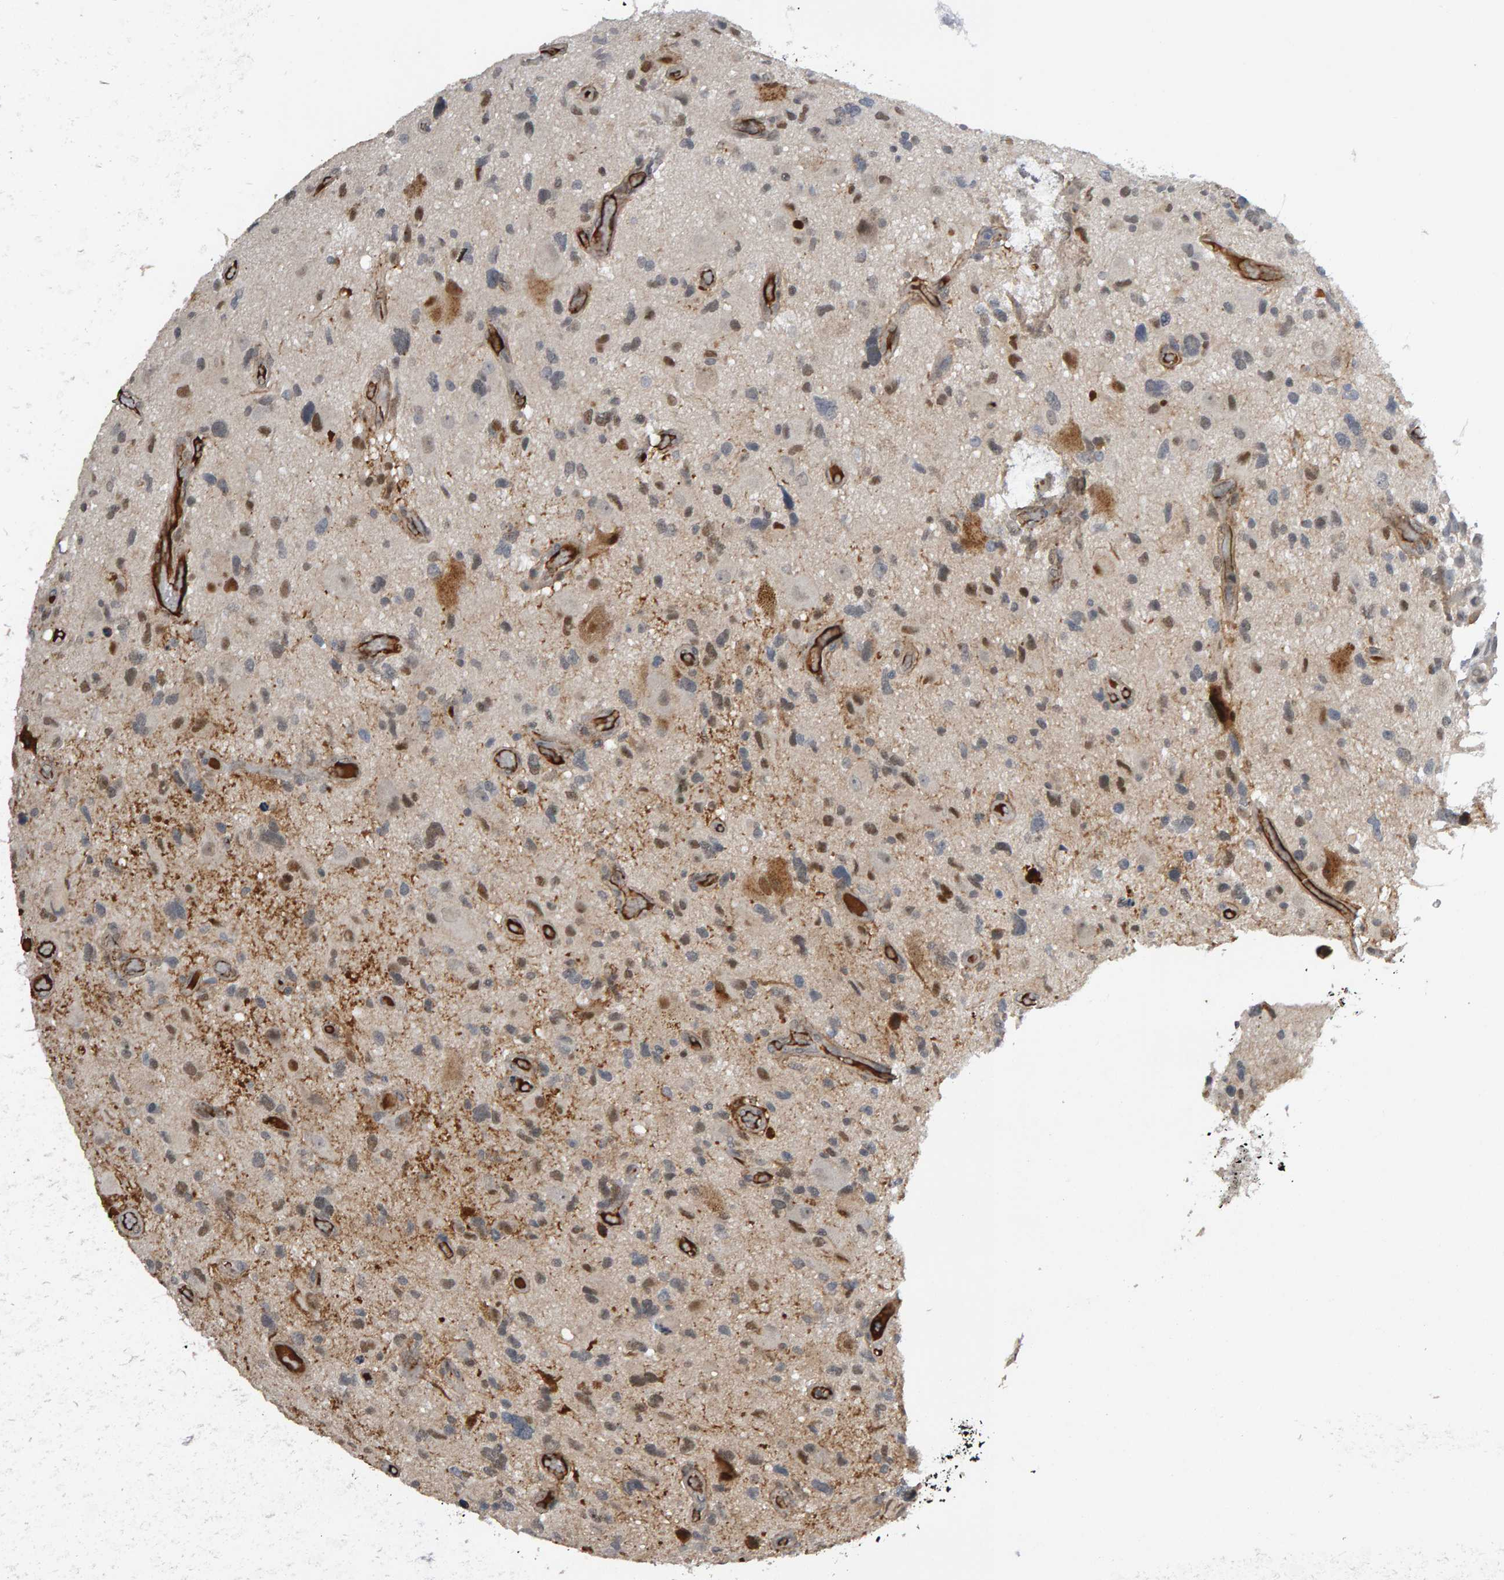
{"staining": {"intensity": "weak", "quantity": "<25%", "location": "nuclear"}, "tissue": "glioma", "cell_type": "Tumor cells", "image_type": "cancer", "snomed": [{"axis": "morphology", "description": "Glioma, malignant, High grade"}, {"axis": "topography", "description": "Brain"}], "caption": "This is a photomicrograph of immunohistochemistry staining of malignant glioma (high-grade), which shows no positivity in tumor cells.", "gene": "IPO8", "patient": {"sex": "male", "age": 33}}